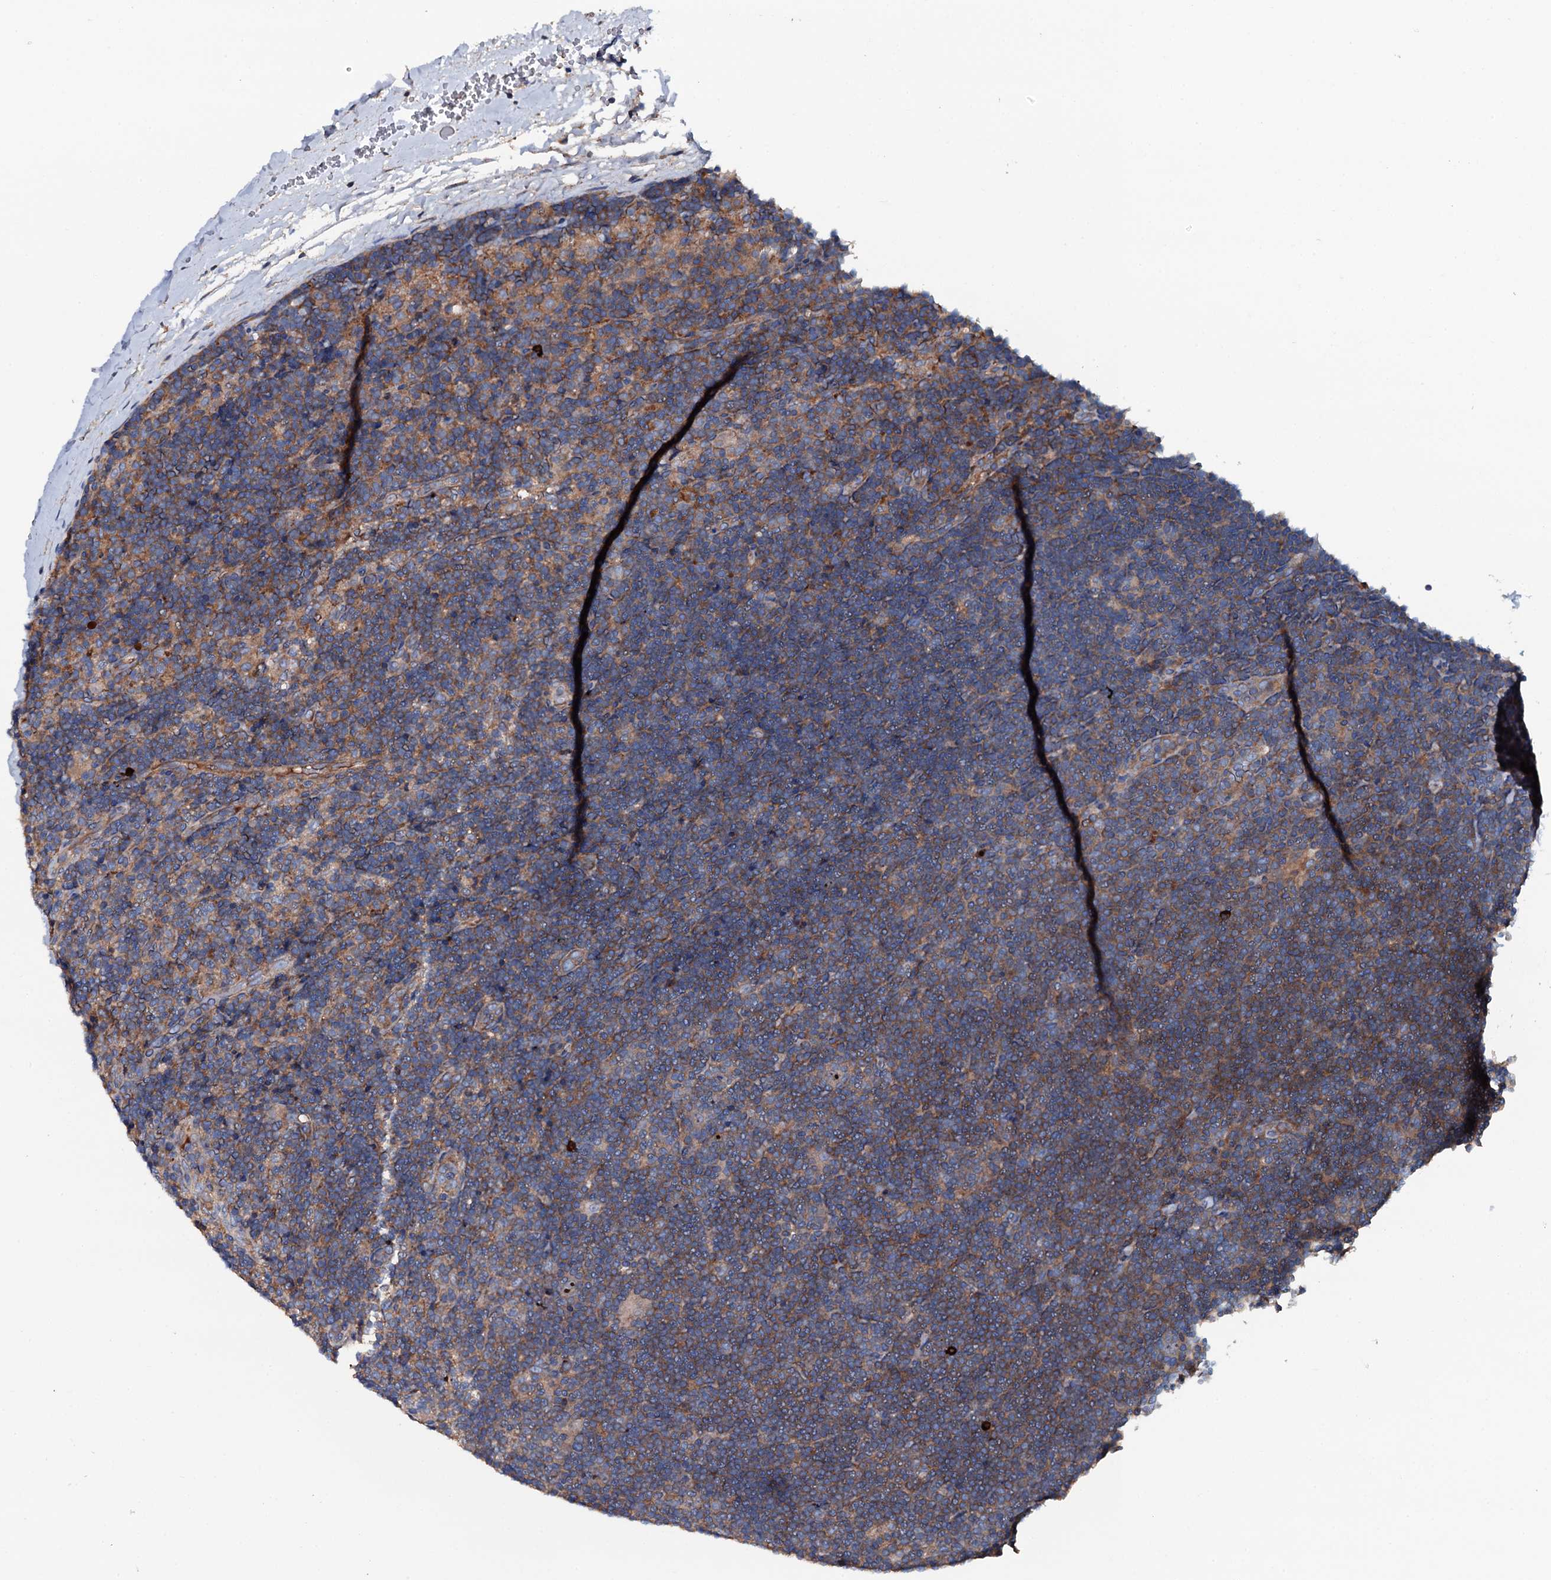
{"staining": {"intensity": "weak", "quantity": ">75%", "location": "cytoplasmic/membranous"}, "tissue": "lymphoma", "cell_type": "Tumor cells", "image_type": "cancer", "snomed": [{"axis": "morphology", "description": "Hodgkin's disease, NOS"}, {"axis": "topography", "description": "Lymph node"}], "caption": "Lymphoma stained with immunohistochemistry demonstrates weak cytoplasmic/membranous positivity in about >75% of tumor cells. Immunohistochemistry (ihc) stains the protein of interest in brown and the nuclei are stained blue.", "gene": "NEK1", "patient": {"sex": "female", "age": 57}}